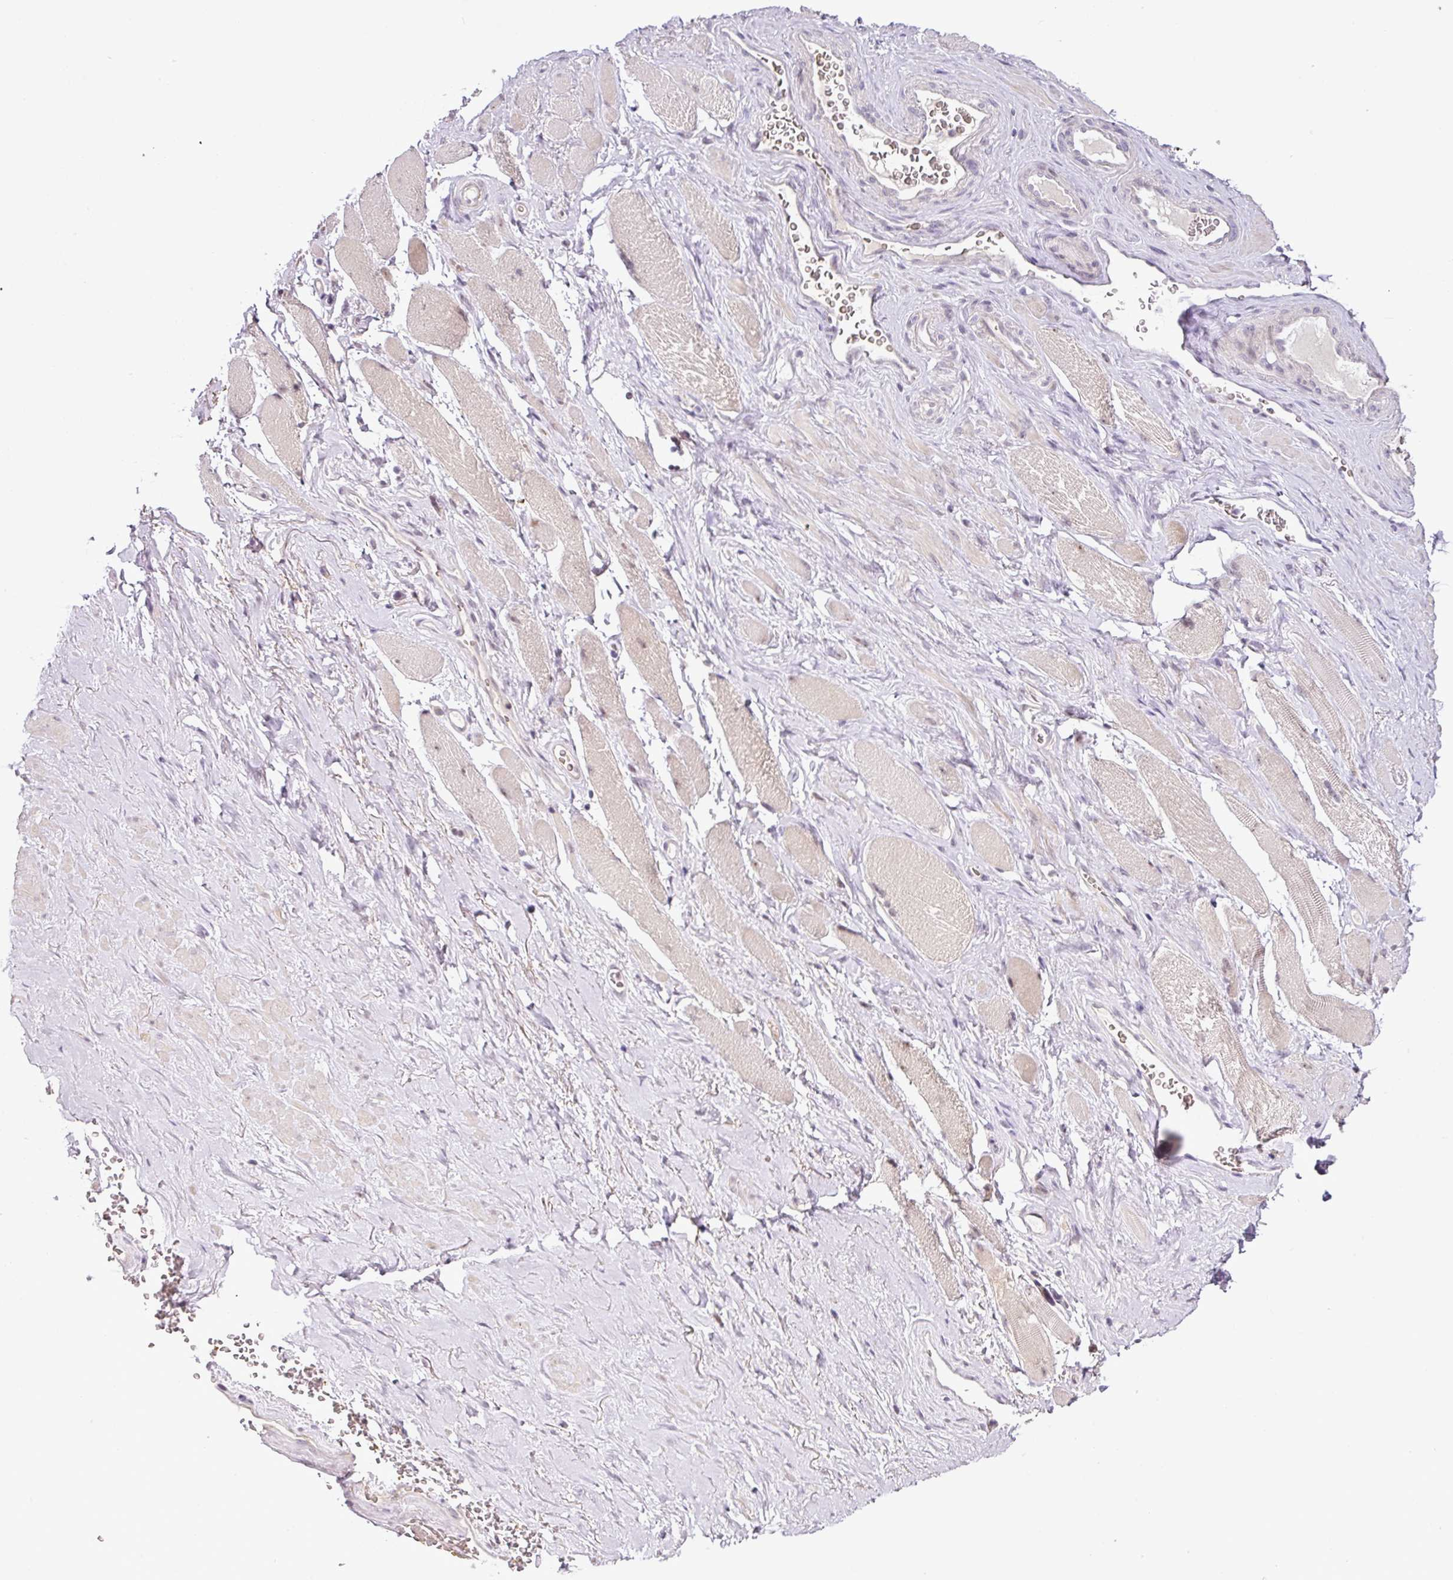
{"staining": {"intensity": "negative", "quantity": "none", "location": "none"}, "tissue": "adipose tissue", "cell_type": "Adipocytes", "image_type": "normal", "snomed": [{"axis": "morphology", "description": "Normal tissue, NOS"}, {"axis": "topography", "description": "Prostate"}, {"axis": "topography", "description": "Peripheral nerve tissue"}], "caption": "The immunohistochemistry (IHC) photomicrograph has no significant positivity in adipocytes of adipose tissue.", "gene": "PARP2", "patient": {"sex": "male", "age": 61}}